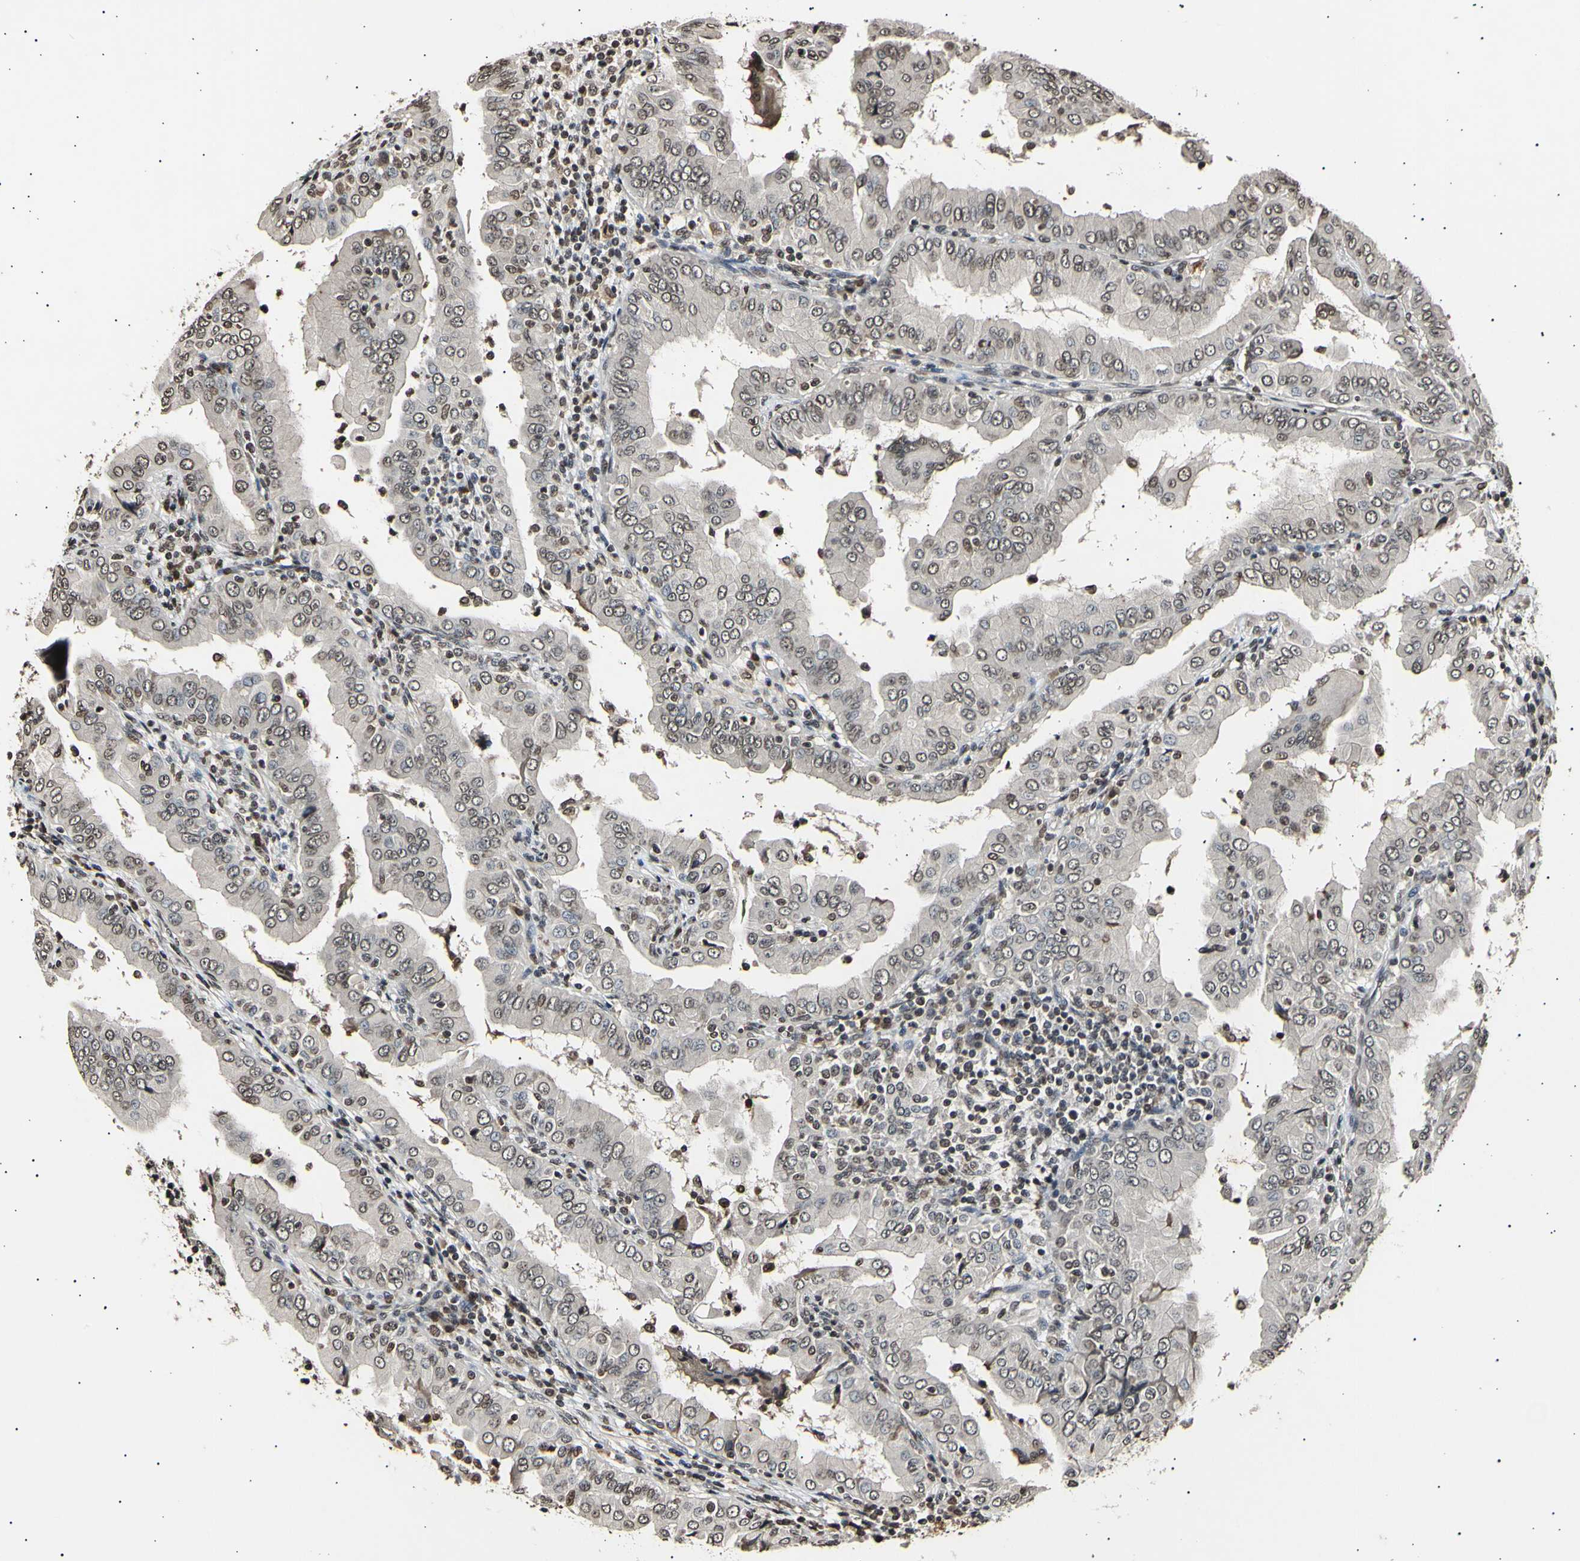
{"staining": {"intensity": "moderate", "quantity": ">75%", "location": "cytoplasmic/membranous,nuclear"}, "tissue": "thyroid cancer", "cell_type": "Tumor cells", "image_type": "cancer", "snomed": [{"axis": "morphology", "description": "Papillary adenocarcinoma, NOS"}, {"axis": "topography", "description": "Thyroid gland"}], "caption": "Moderate cytoplasmic/membranous and nuclear protein positivity is present in approximately >75% of tumor cells in thyroid papillary adenocarcinoma.", "gene": "ANAPC7", "patient": {"sex": "male", "age": 33}}